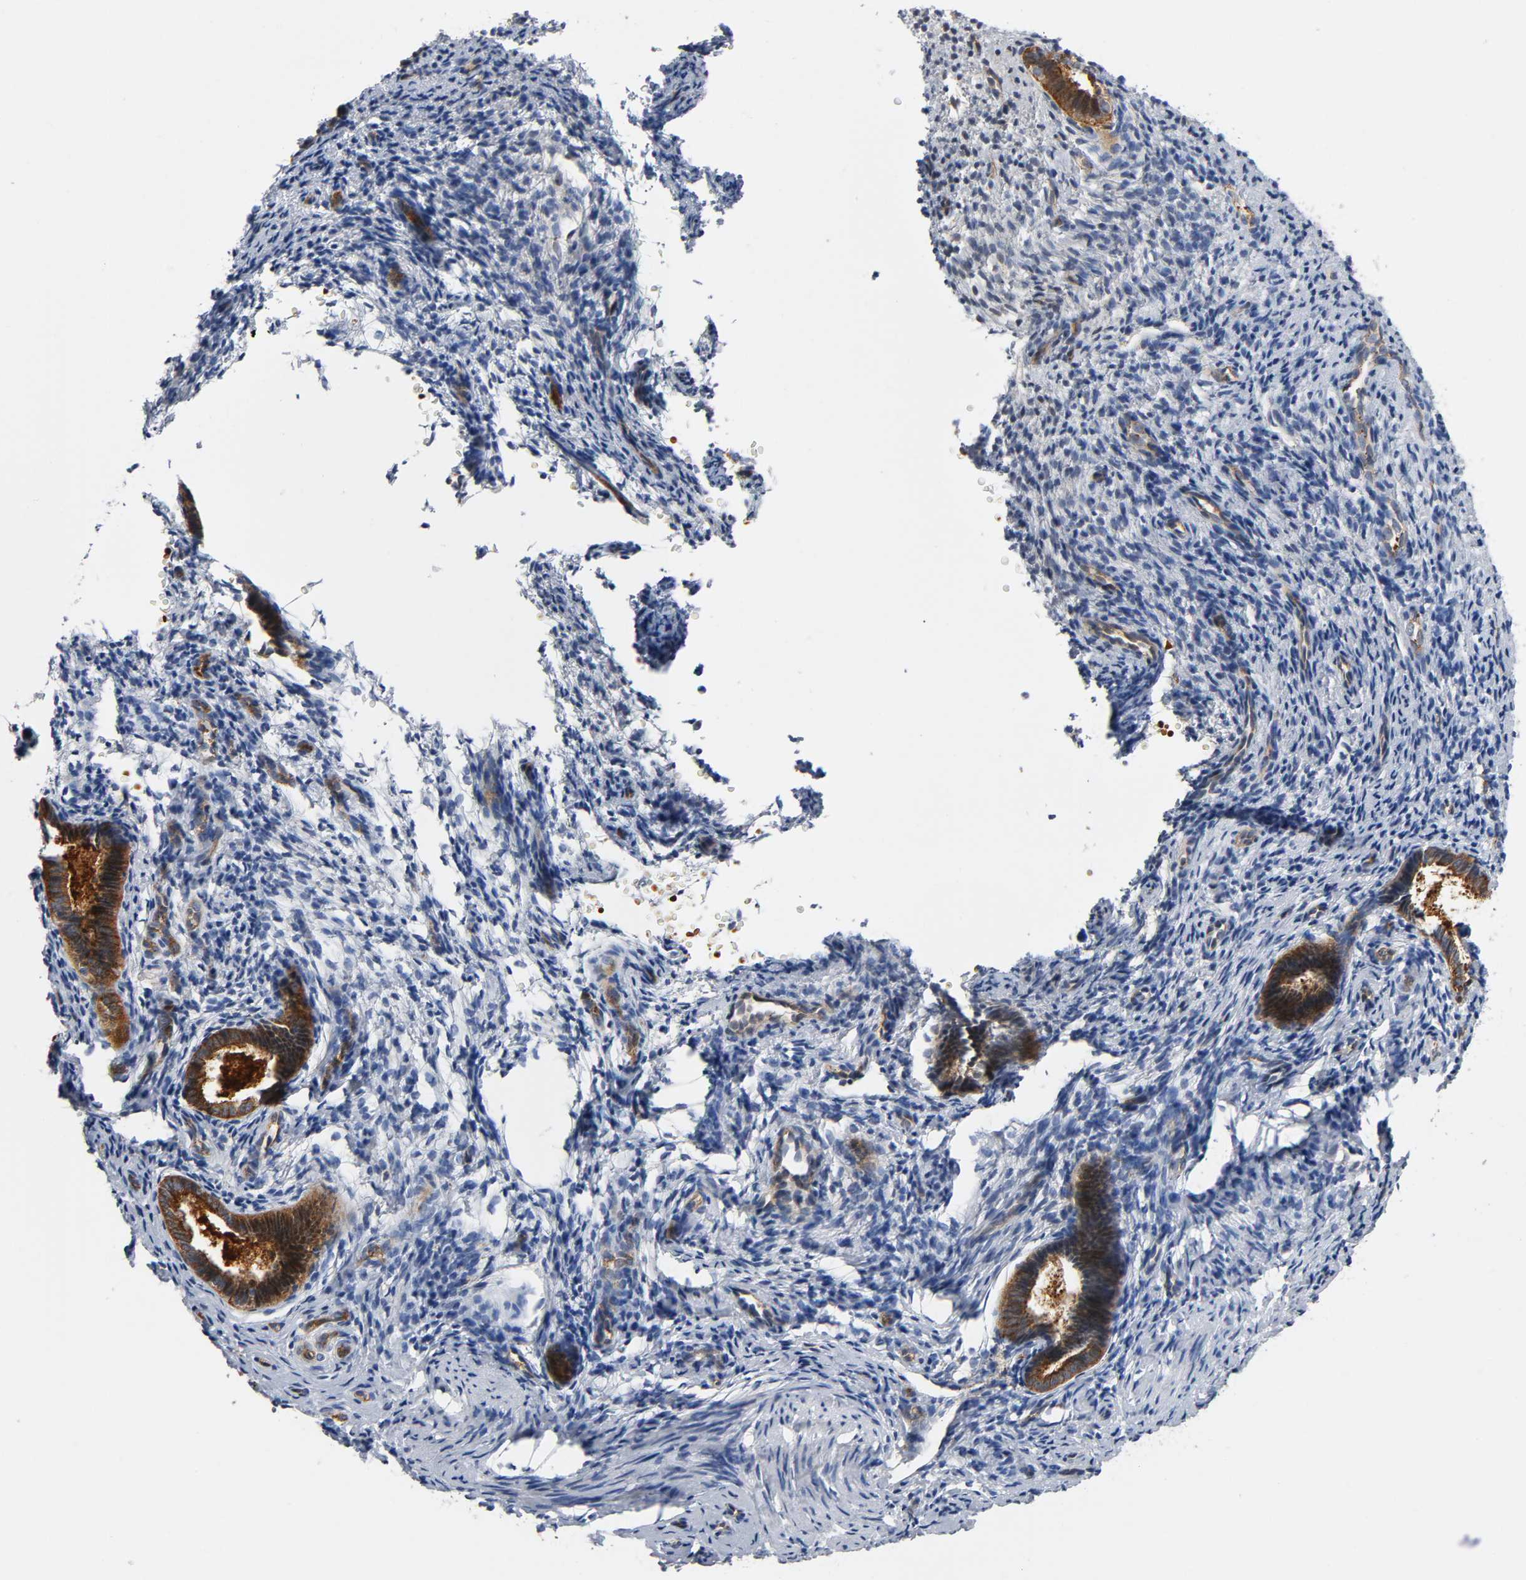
{"staining": {"intensity": "negative", "quantity": "none", "location": "none"}, "tissue": "endometrium", "cell_type": "Cells in endometrial stroma", "image_type": "normal", "snomed": [{"axis": "morphology", "description": "Normal tissue, NOS"}, {"axis": "topography", "description": "Endometrium"}], "caption": "Cells in endometrial stroma show no significant protein expression in unremarkable endometrium. (Stains: DAB (3,3'-diaminobenzidine) immunohistochemistry with hematoxylin counter stain, Microscopy: brightfield microscopy at high magnification).", "gene": "CD2AP", "patient": {"sex": "female", "age": 27}}